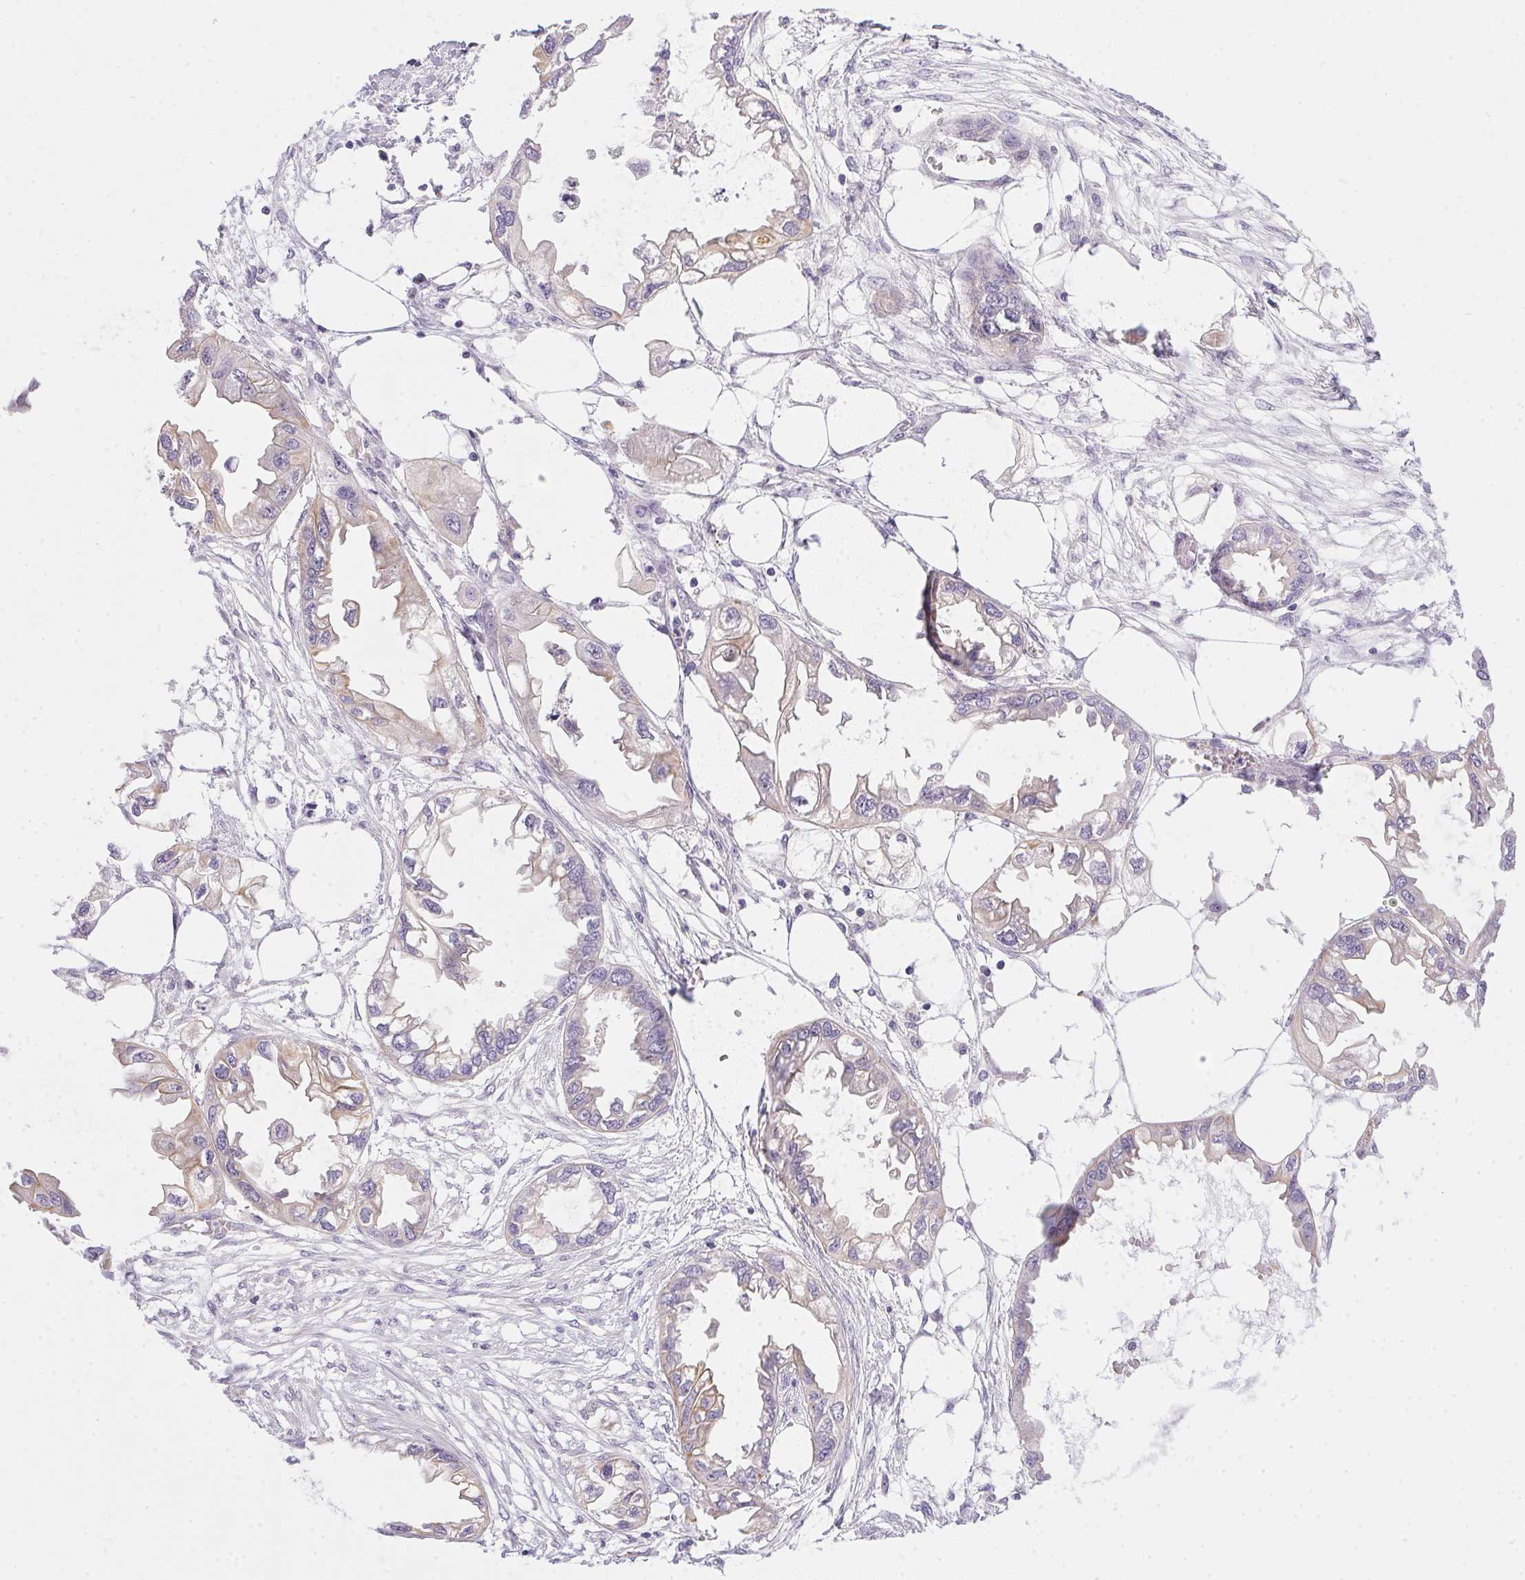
{"staining": {"intensity": "weak", "quantity": "<25%", "location": "cytoplasmic/membranous"}, "tissue": "endometrial cancer", "cell_type": "Tumor cells", "image_type": "cancer", "snomed": [{"axis": "morphology", "description": "Adenocarcinoma, NOS"}, {"axis": "morphology", "description": "Adenocarcinoma, metastatic, NOS"}, {"axis": "topography", "description": "Adipose tissue"}, {"axis": "topography", "description": "Endometrium"}], "caption": "DAB (3,3'-diaminobenzidine) immunohistochemical staining of human endometrial cancer (adenocarcinoma) reveals no significant expression in tumor cells.", "gene": "SLC17A7", "patient": {"sex": "female", "age": 67}}